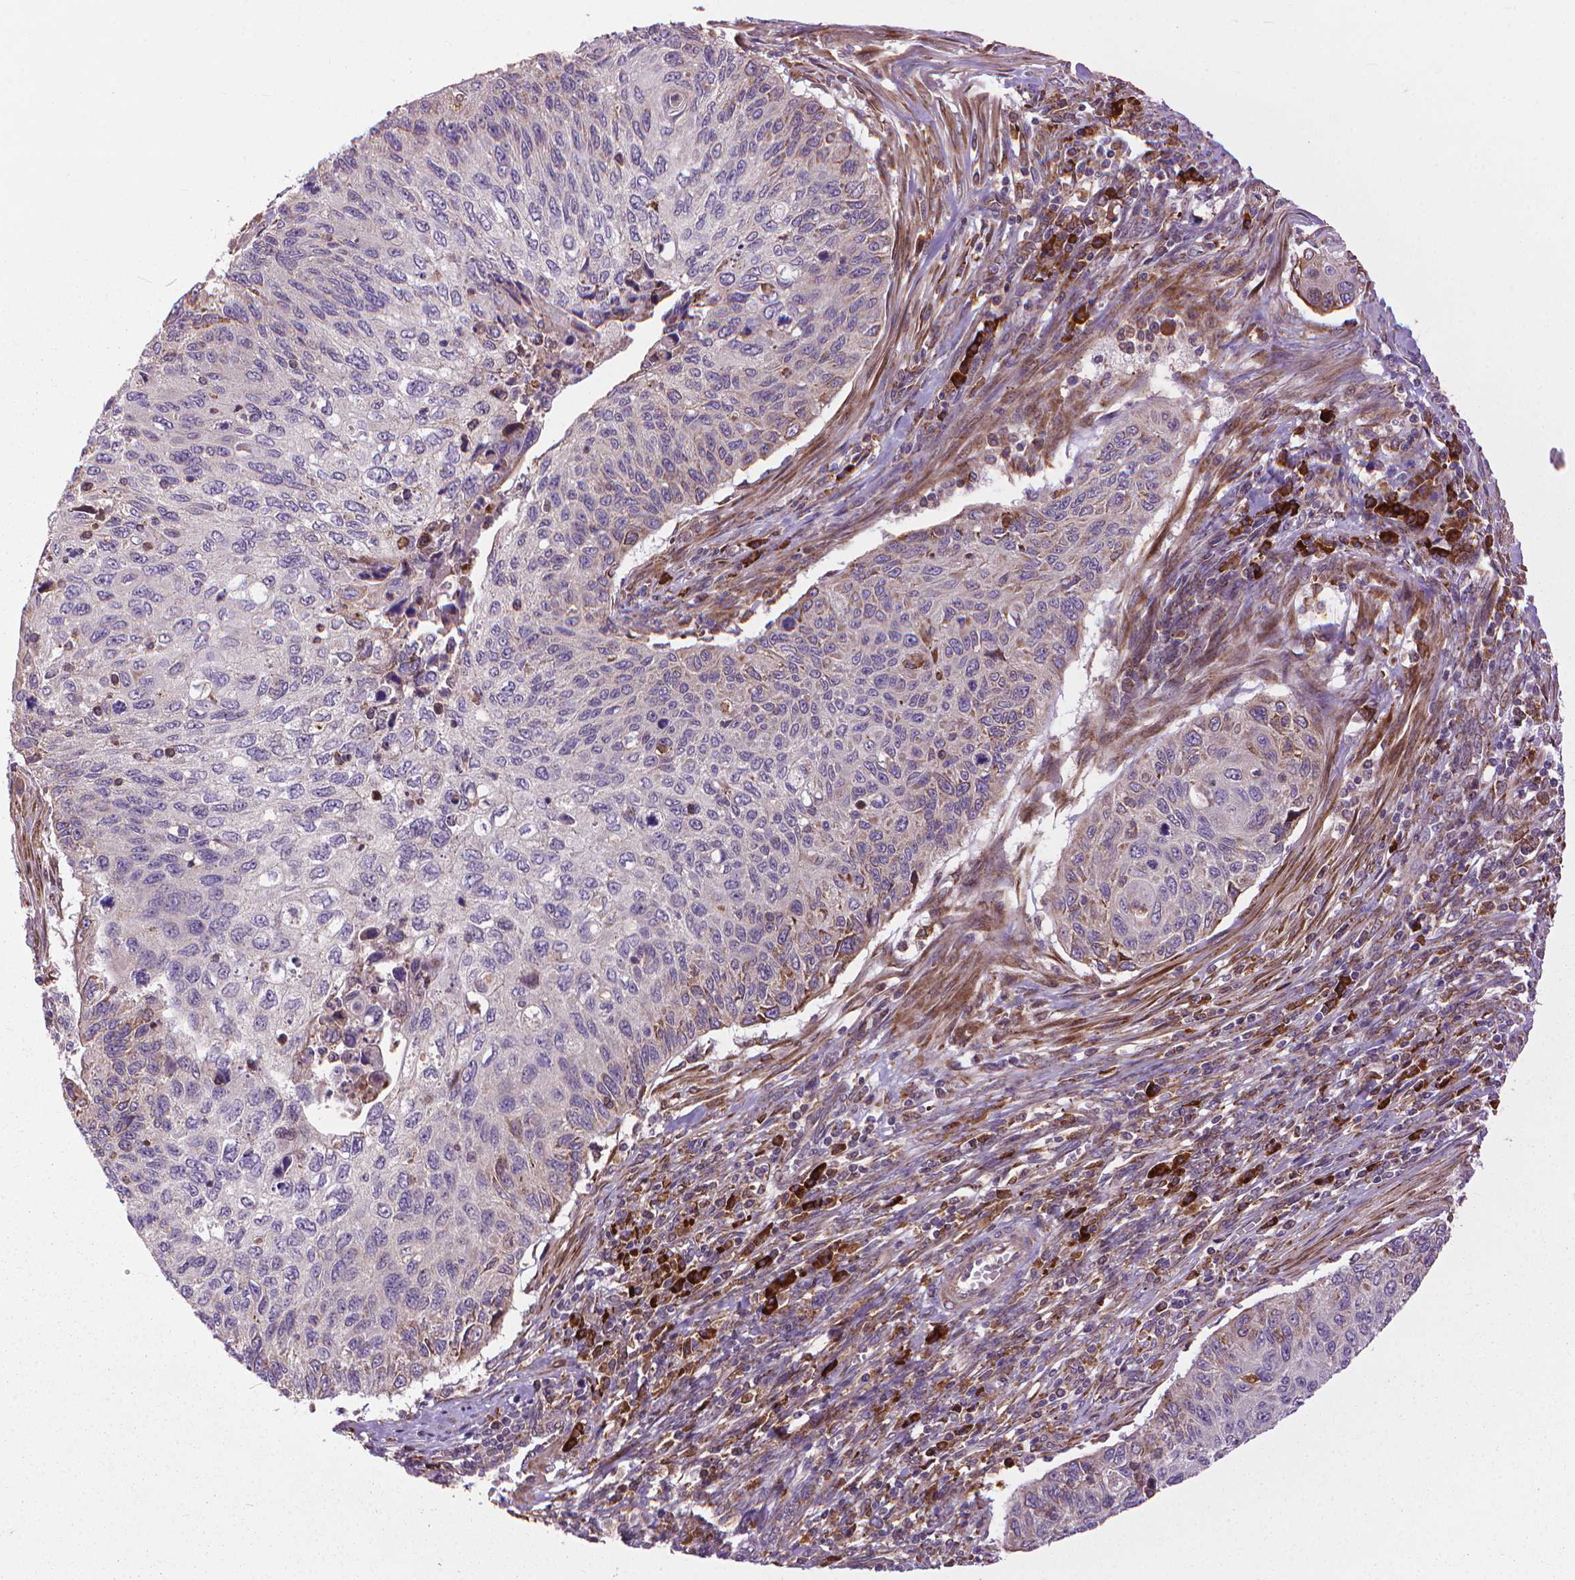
{"staining": {"intensity": "negative", "quantity": "none", "location": "none"}, "tissue": "cervical cancer", "cell_type": "Tumor cells", "image_type": "cancer", "snomed": [{"axis": "morphology", "description": "Squamous cell carcinoma, NOS"}, {"axis": "topography", "description": "Cervix"}], "caption": "Immunohistochemistry image of neoplastic tissue: cervical cancer (squamous cell carcinoma) stained with DAB (3,3'-diaminobenzidine) exhibits no significant protein expression in tumor cells.", "gene": "MYH14", "patient": {"sex": "female", "age": 70}}